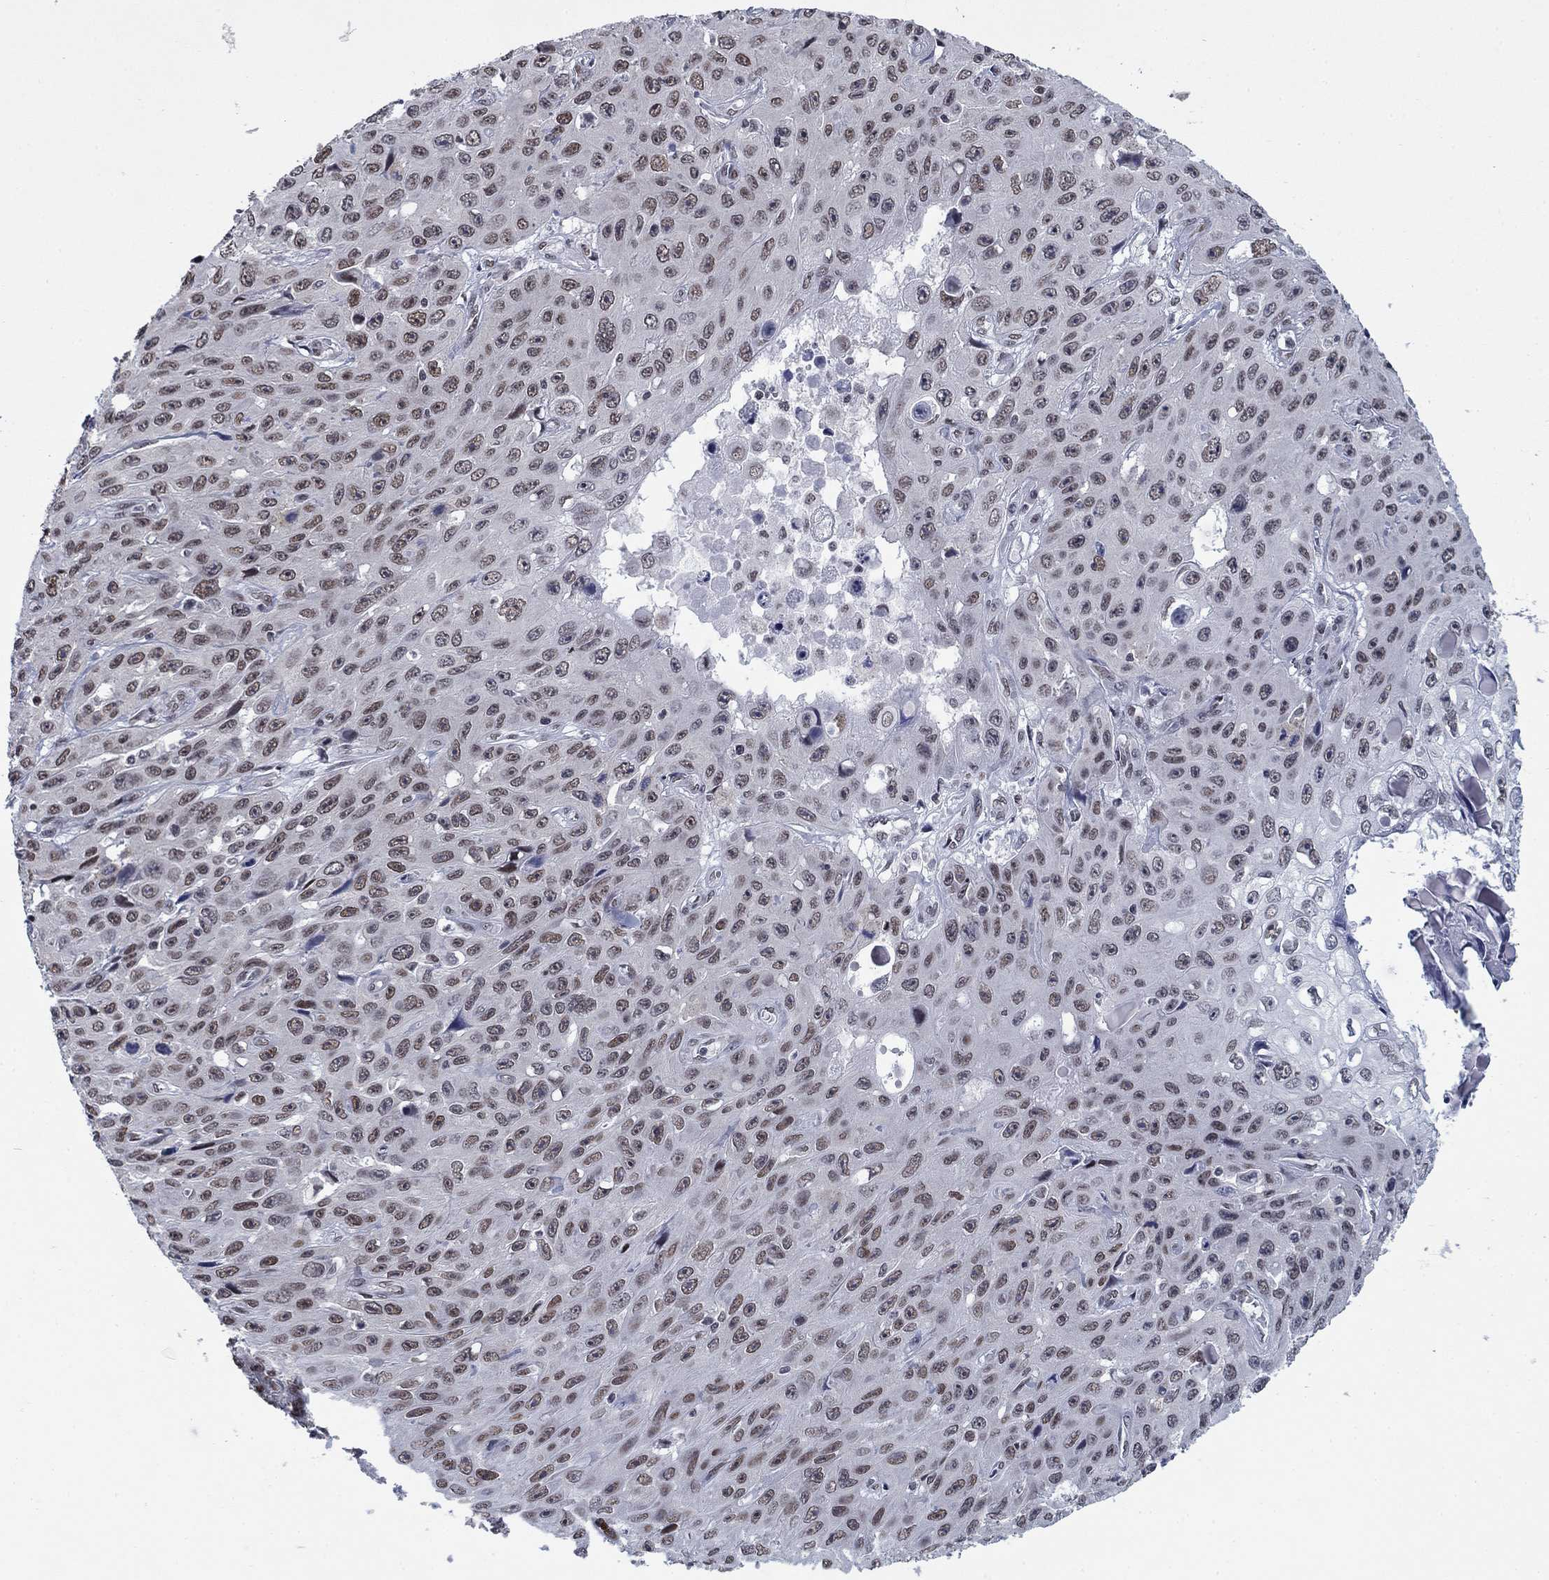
{"staining": {"intensity": "moderate", "quantity": "25%-75%", "location": "nuclear"}, "tissue": "skin cancer", "cell_type": "Tumor cells", "image_type": "cancer", "snomed": [{"axis": "morphology", "description": "Squamous cell carcinoma, NOS"}, {"axis": "topography", "description": "Skin"}], "caption": "IHC staining of skin cancer (squamous cell carcinoma), which displays medium levels of moderate nuclear expression in approximately 25%-75% of tumor cells indicating moderate nuclear protein expression. The staining was performed using DAB (3,3'-diaminobenzidine) (brown) for protein detection and nuclei were counterstained in hematoxylin (blue).", "gene": "NPAS3", "patient": {"sex": "male", "age": 82}}